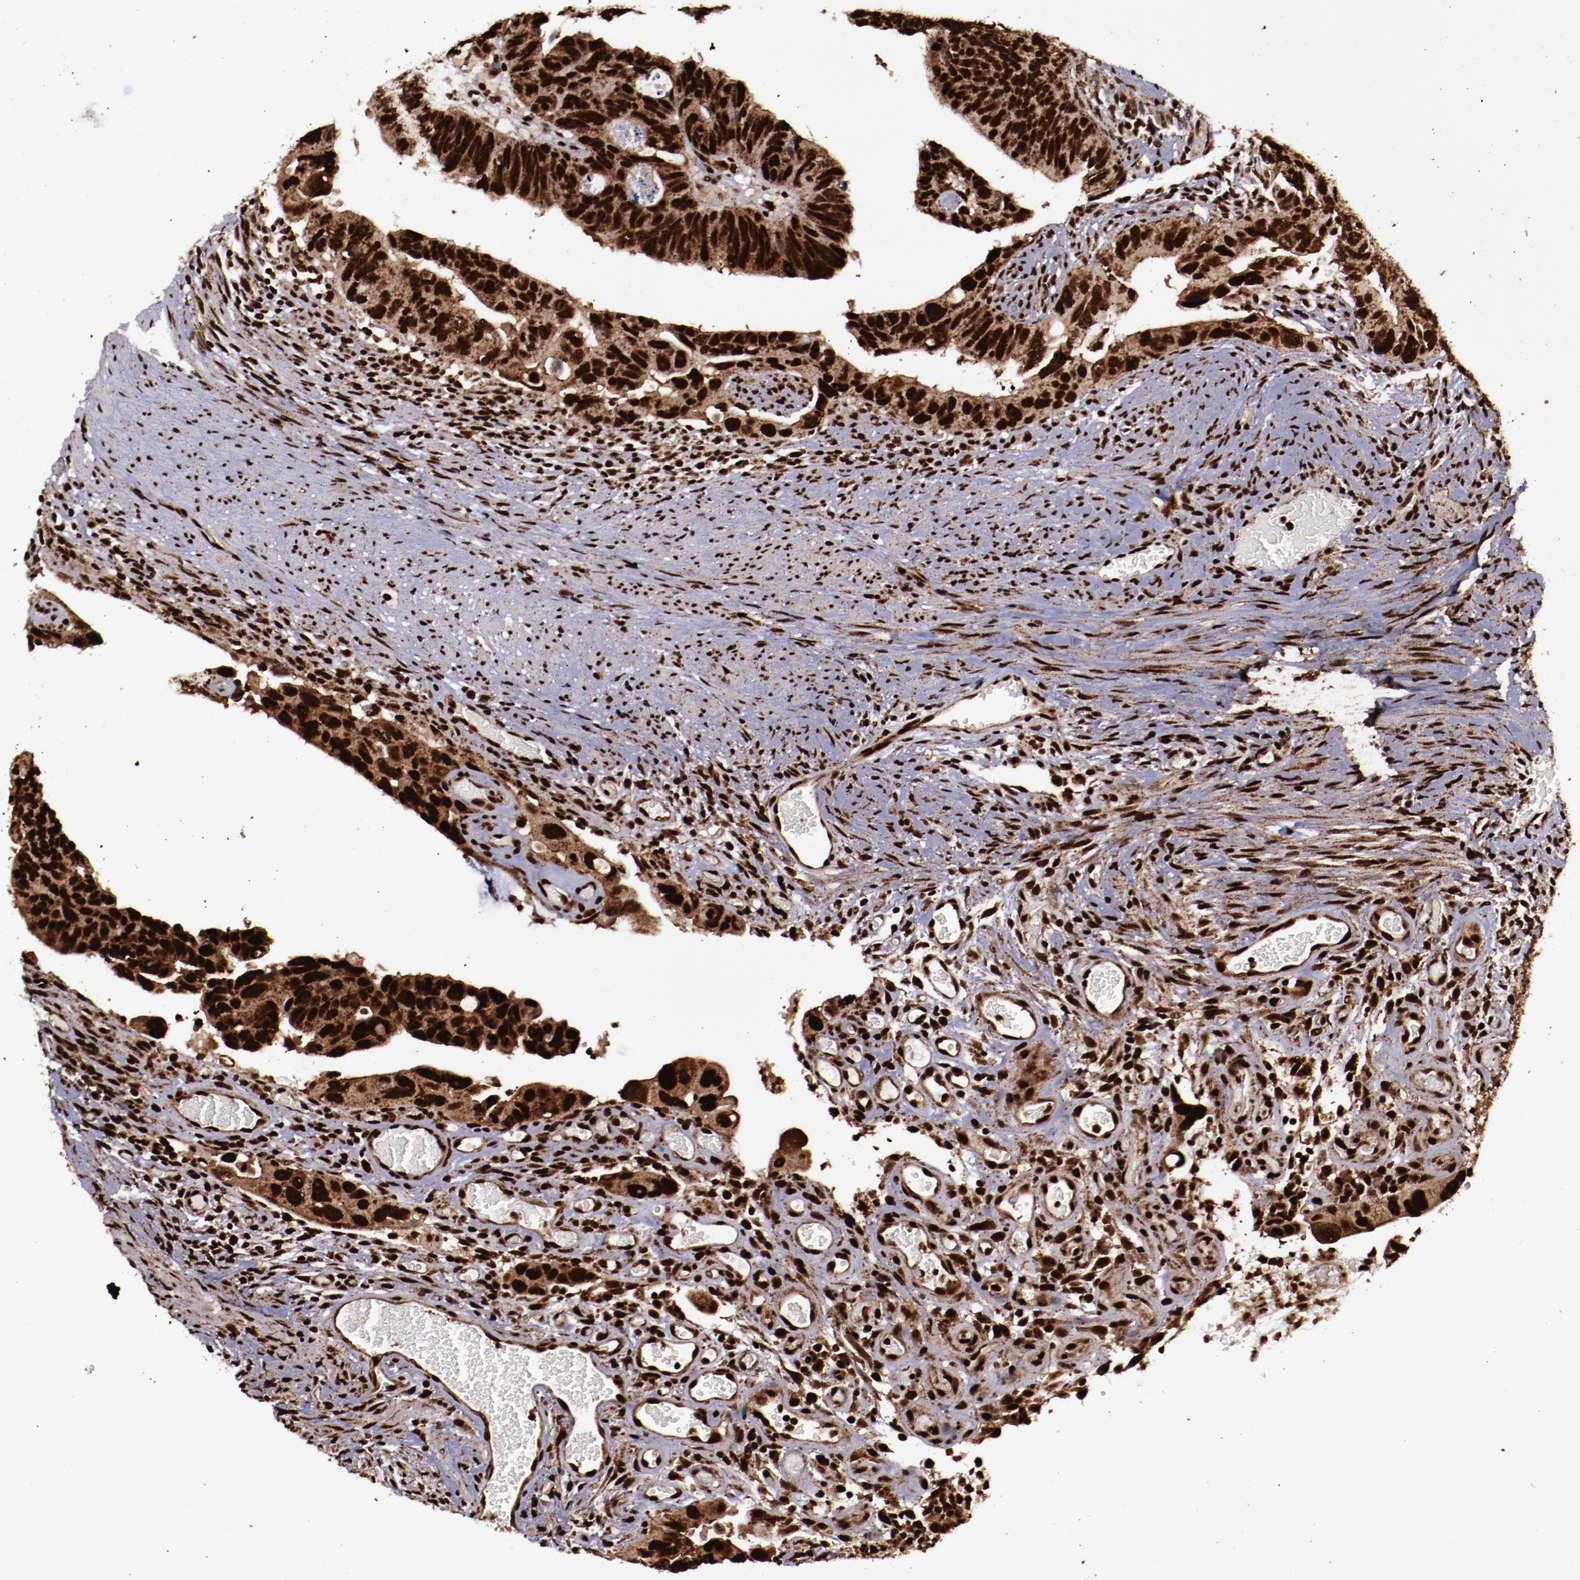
{"staining": {"intensity": "strong", "quantity": ">75%", "location": "cytoplasmic/membranous,nuclear"}, "tissue": "colorectal cancer", "cell_type": "Tumor cells", "image_type": "cancer", "snomed": [{"axis": "morphology", "description": "Adenocarcinoma, NOS"}, {"axis": "topography", "description": "Rectum"}], "caption": "Colorectal cancer (adenocarcinoma) tissue demonstrates strong cytoplasmic/membranous and nuclear expression in about >75% of tumor cells", "gene": "SNW1", "patient": {"sex": "male", "age": 53}}